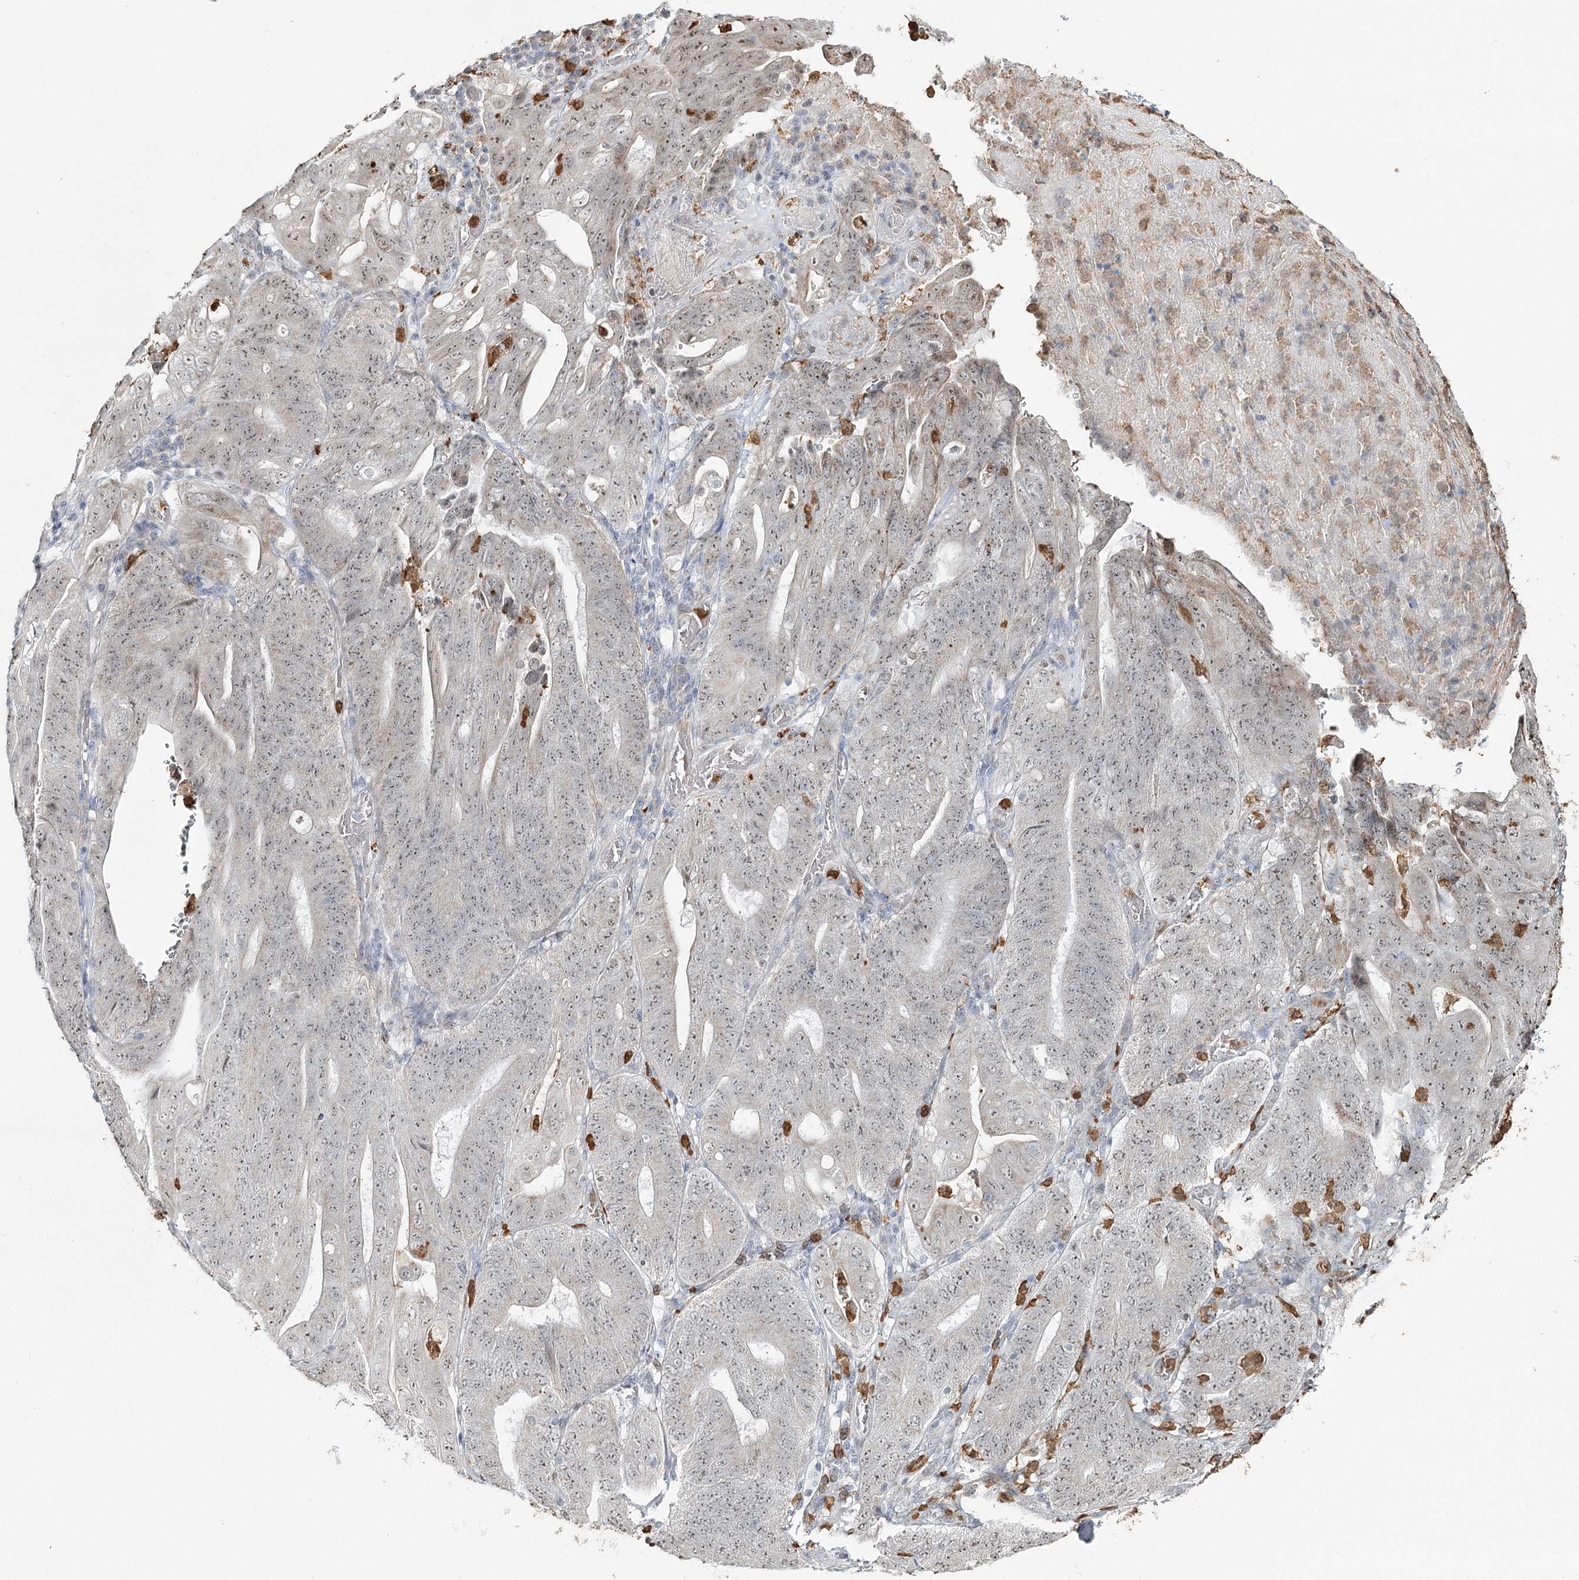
{"staining": {"intensity": "weak", "quantity": "25%-75%", "location": "nuclear"}, "tissue": "stomach cancer", "cell_type": "Tumor cells", "image_type": "cancer", "snomed": [{"axis": "morphology", "description": "Adenocarcinoma, NOS"}, {"axis": "topography", "description": "Stomach"}], "caption": "High-power microscopy captured an IHC photomicrograph of stomach cancer (adenocarcinoma), revealing weak nuclear expression in approximately 25%-75% of tumor cells.", "gene": "ATAD1", "patient": {"sex": "female", "age": 73}}